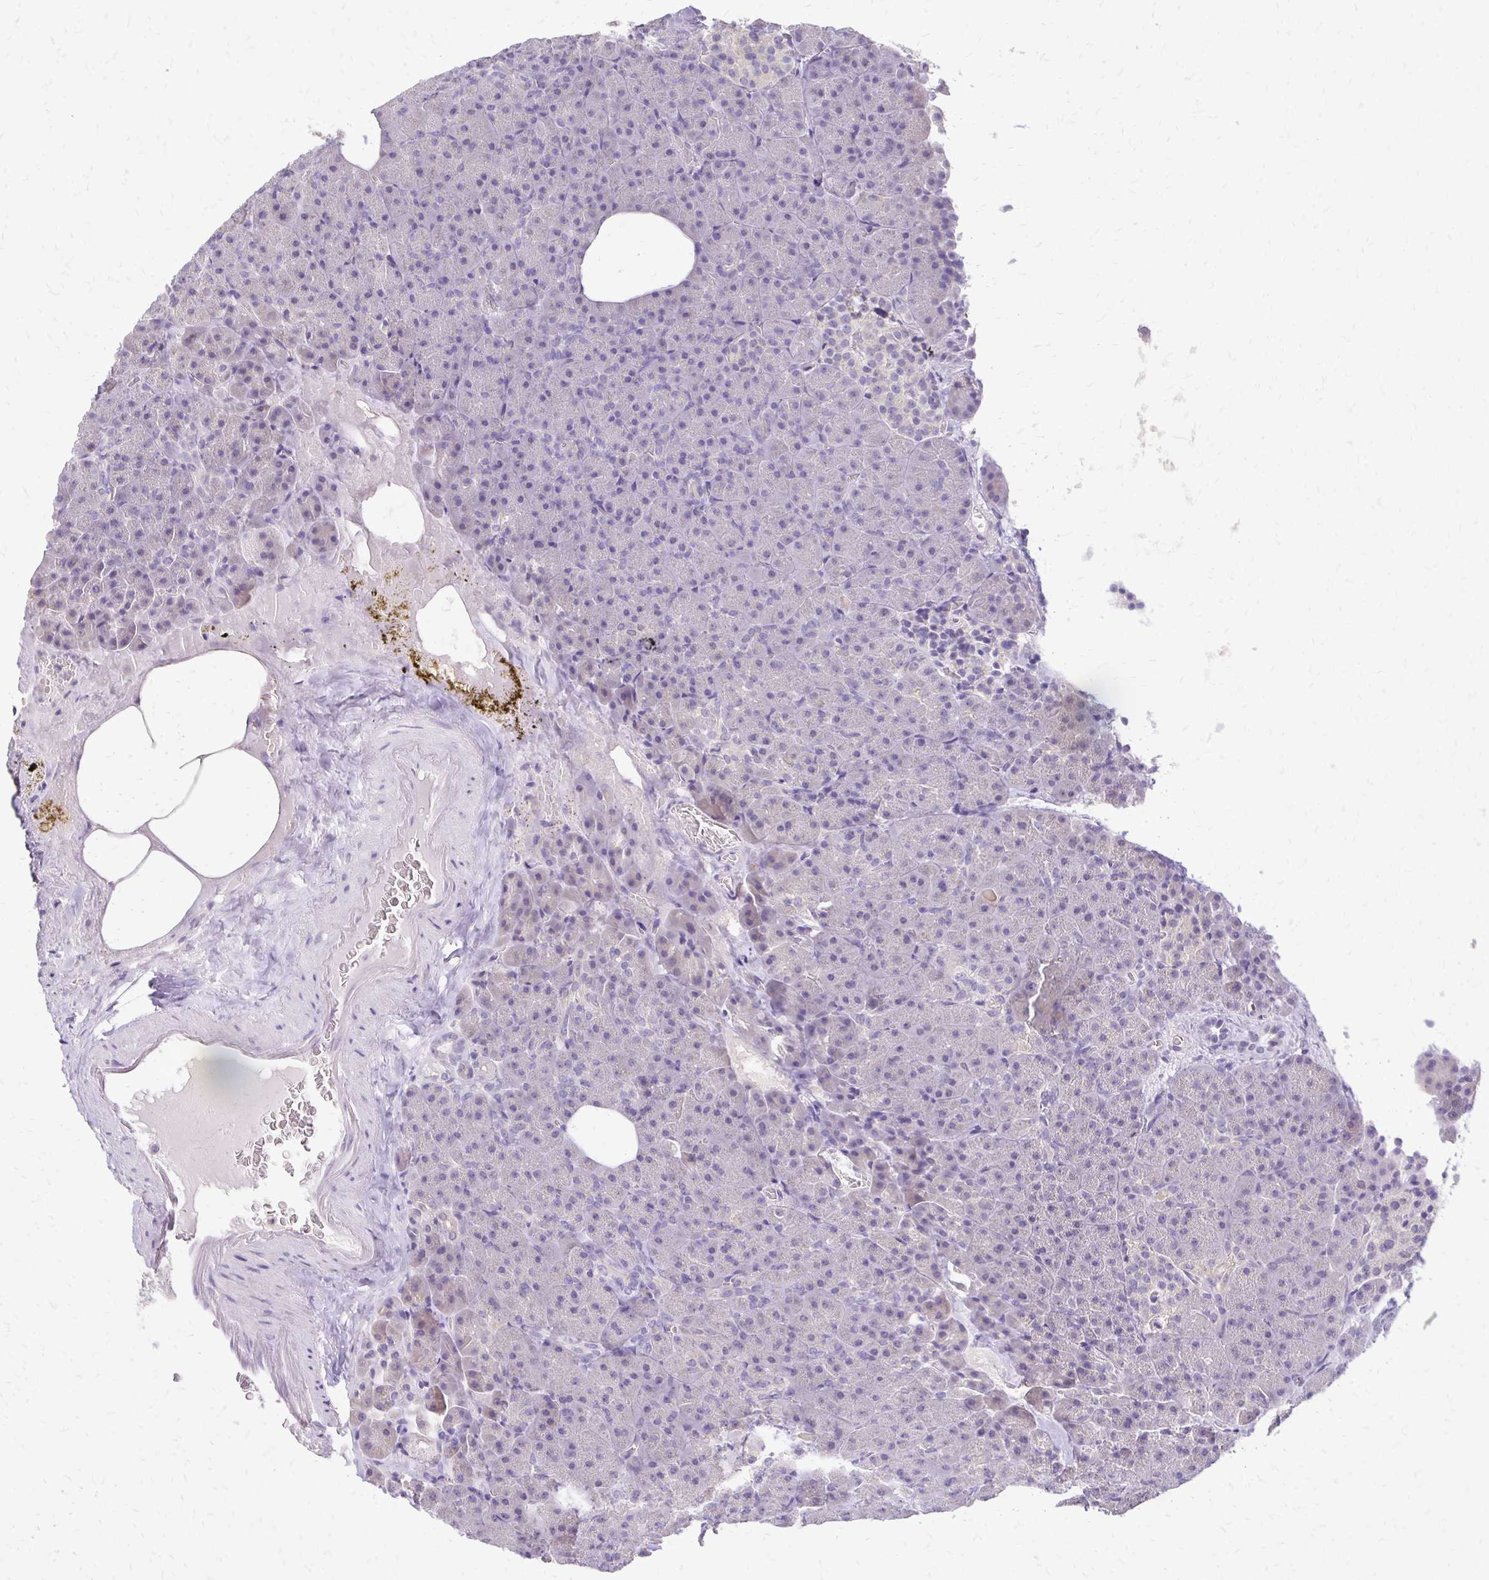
{"staining": {"intensity": "negative", "quantity": "none", "location": "none"}, "tissue": "pancreas", "cell_type": "Exocrine glandular cells", "image_type": "normal", "snomed": [{"axis": "morphology", "description": "Normal tissue, NOS"}, {"axis": "topography", "description": "Pancreas"}], "caption": "Immunohistochemistry (IHC) micrograph of benign human pancreas stained for a protein (brown), which shows no expression in exocrine glandular cells.", "gene": "ALPG", "patient": {"sex": "female", "age": 74}}